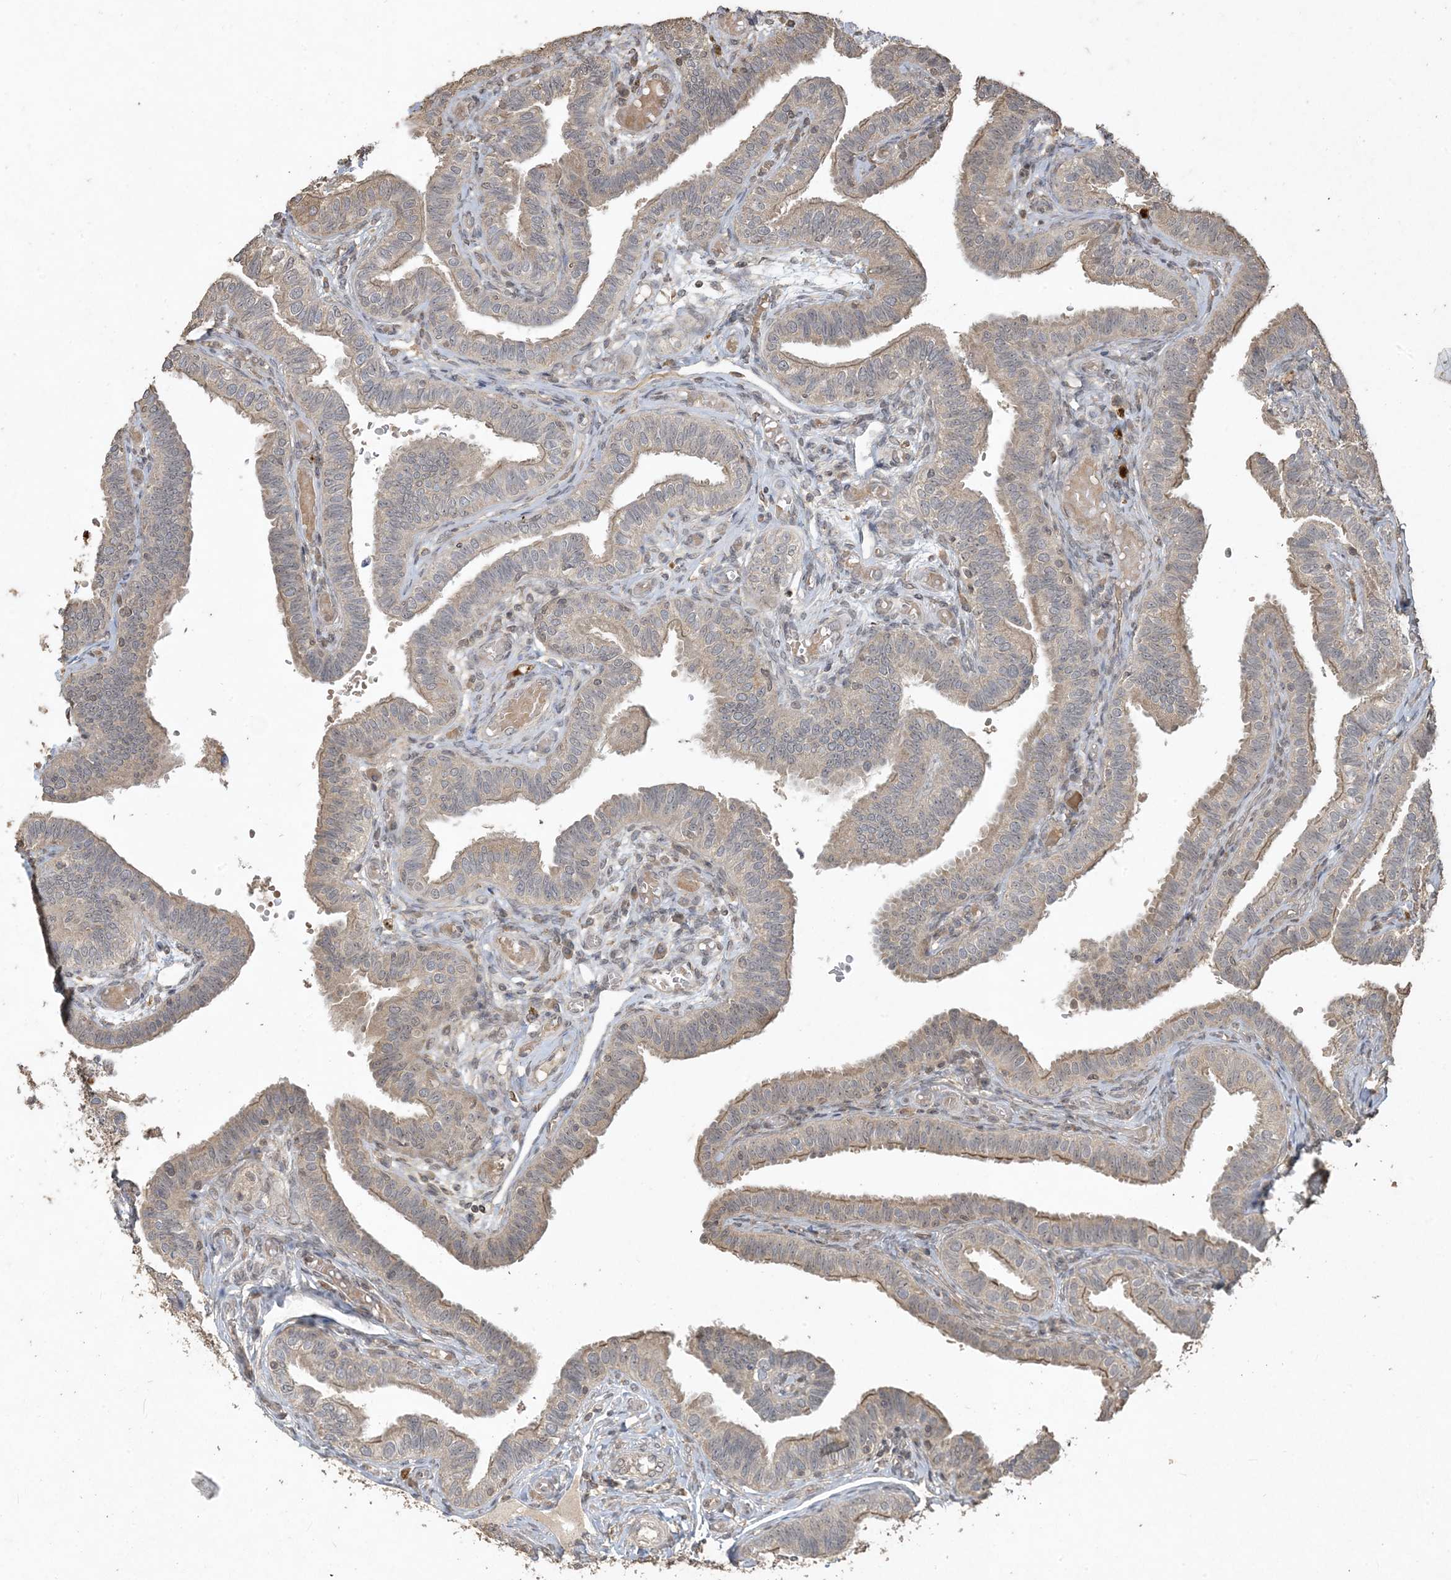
{"staining": {"intensity": "weak", "quantity": "25%-75%", "location": "cytoplasmic/membranous"}, "tissue": "fallopian tube", "cell_type": "Glandular cells", "image_type": "normal", "snomed": [{"axis": "morphology", "description": "Normal tissue, NOS"}, {"axis": "topography", "description": "Fallopian tube"}], "caption": "Immunohistochemistry of unremarkable fallopian tube exhibits low levels of weak cytoplasmic/membranous positivity in approximately 25%-75% of glandular cells. (DAB (3,3'-diaminobenzidine) IHC, brown staining for protein, blue staining for nuclei).", "gene": "EFCAB8", "patient": {"sex": "female", "age": 39}}